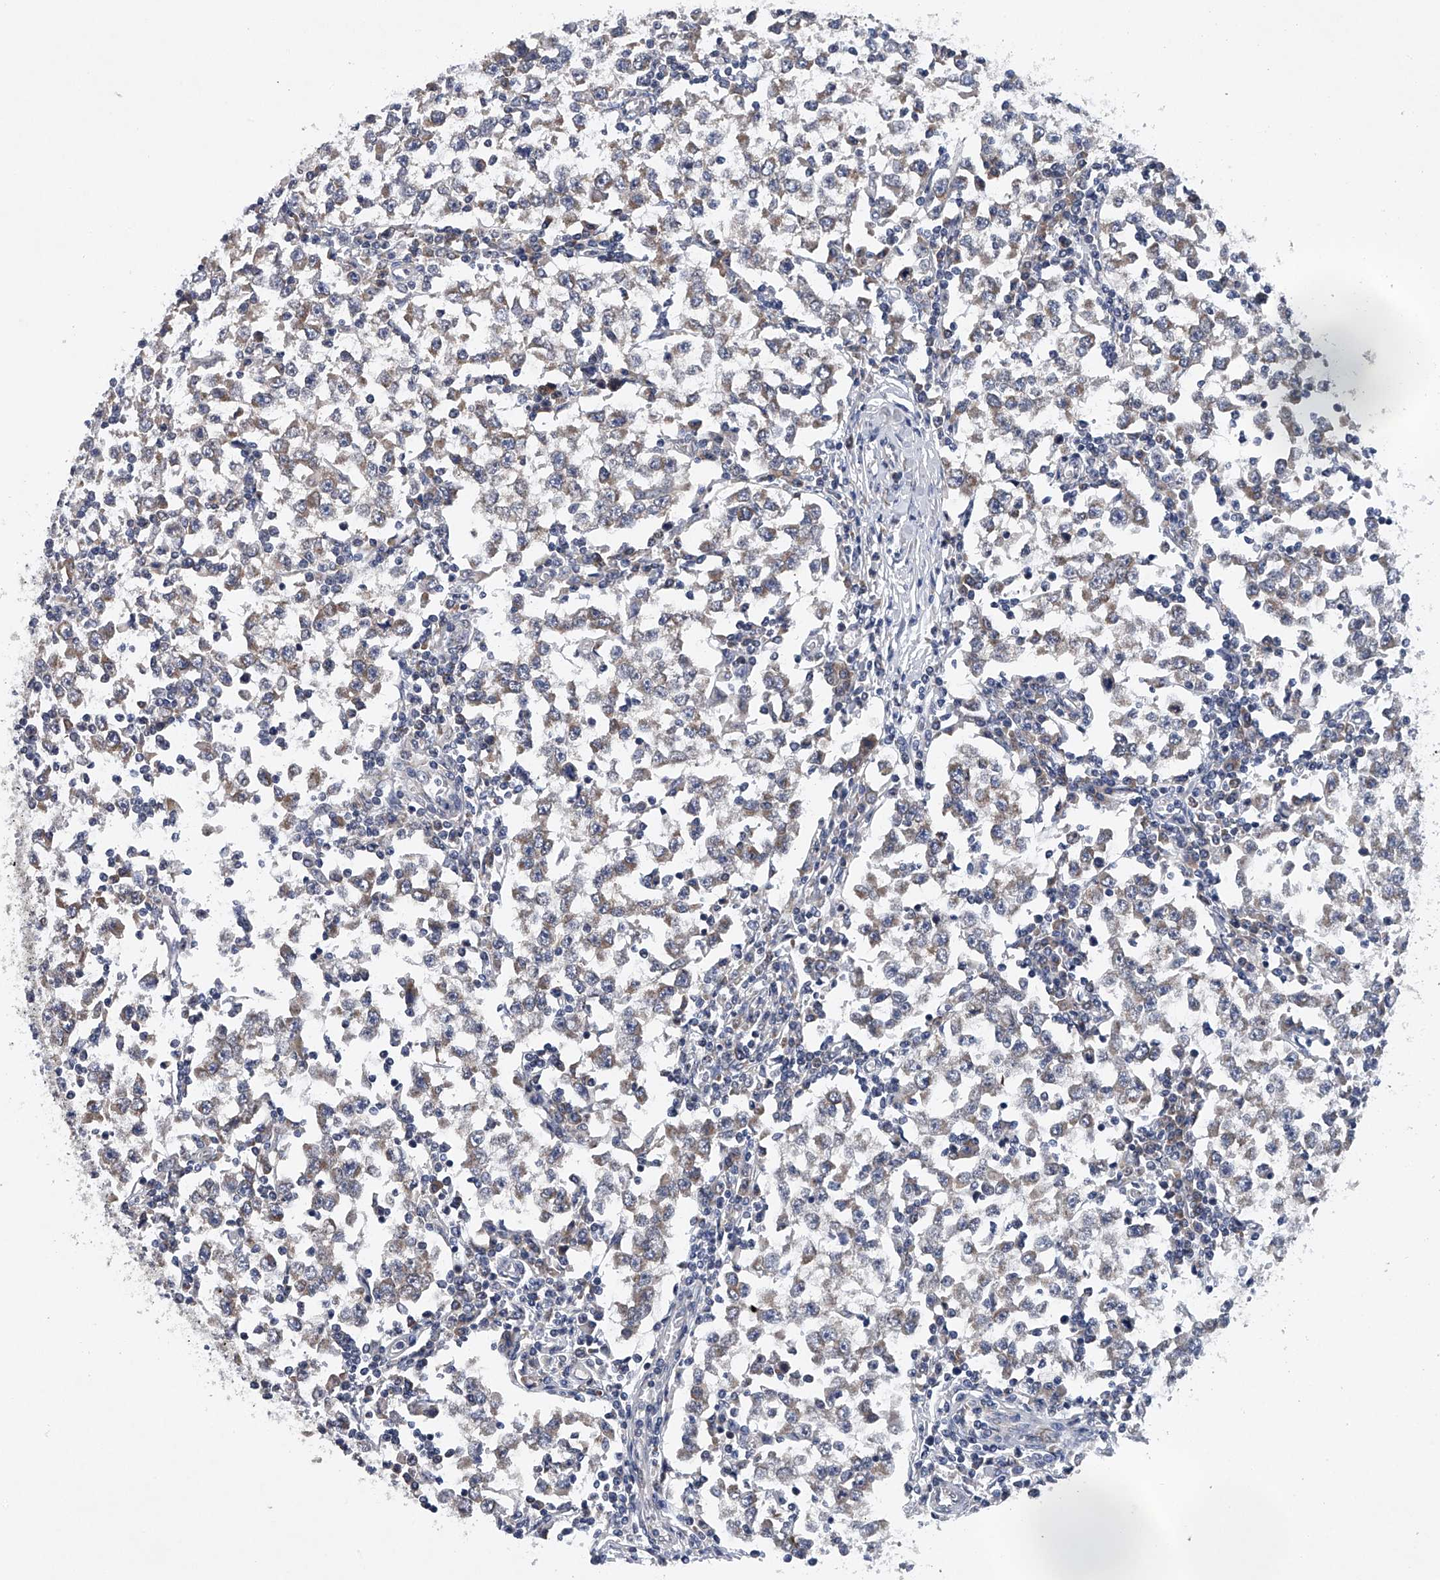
{"staining": {"intensity": "weak", "quantity": "25%-75%", "location": "cytoplasmic/membranous"}, "tissue": "testis cancer", "cell_type": "Tumor cells", "image_type": "cancer", "snomed": [{"axis": "morphology", "description": "Seminoma, NOS"}, {"axis": "topography", "description": "Testis"}], "caption": "A photomicrograph of testis cancer (seminoma) stained for a protein displays weak cytoplasmic/membranous brown staining in tumor cells. The staining was performed using DAB, with brown indicating positive protein expression. Nuclei are stained blue with hematoxylin.", "gene": "RNF5", "patient": {"sex": "male", "age": 65}}